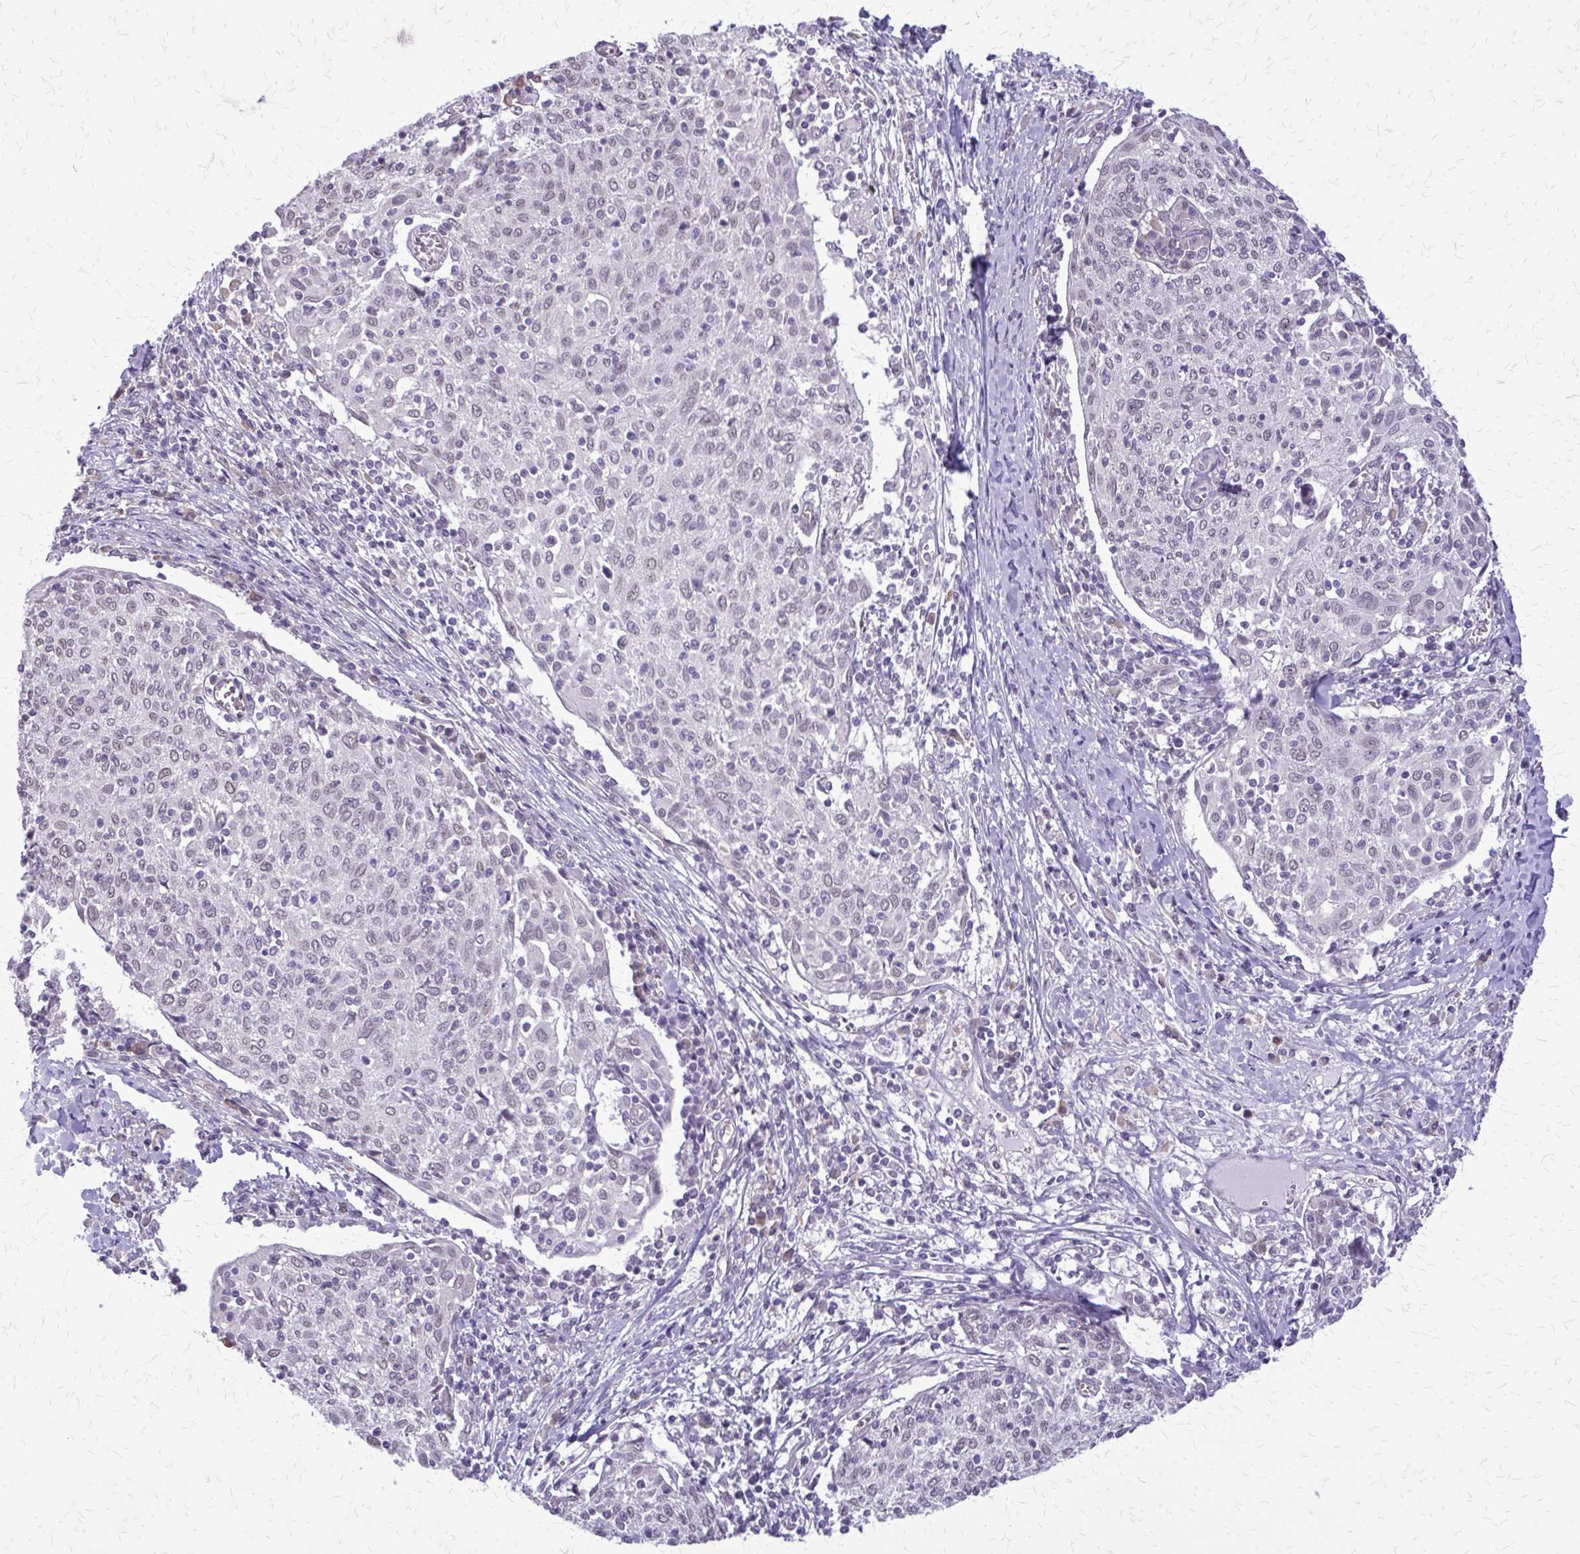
{"staining": {"intensity": "negative", "quantity": "none", "location": "none"}, "tissue": "cervical cancer", "cell_type": "Tumor cells", "image_type": "cancer", "snomed": [{"axis": "morphology", "description": "Squamous cell carcinoma, NOS"}, {"axis": "topography", "description": "Cervix"}], "caption": "Micrograph shows no protein staining in tumor cells of cervical cancer tissue.", "gene": "PLCB1", "patient": {"sex": "female", "age": 52}}